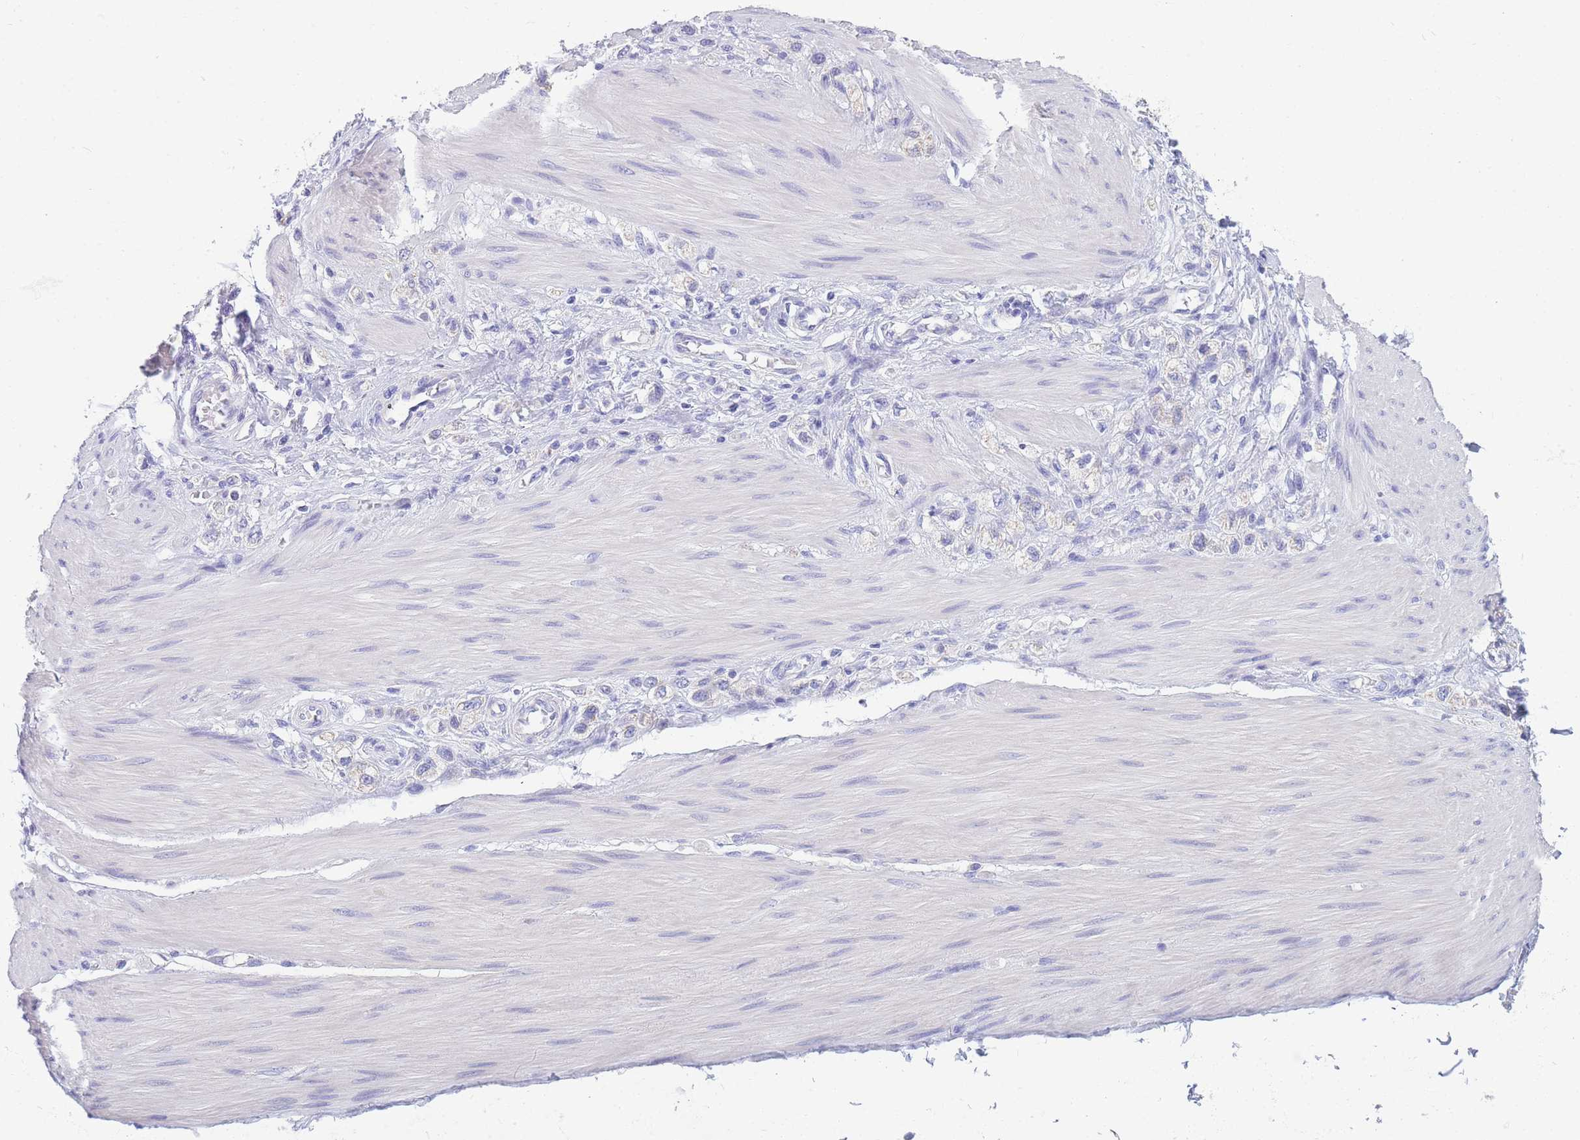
{"staining": {"intensity": "negative", "quantity": "none", "location": "none"}, "tissue": "stomach cancer", "cell_type": "Tumor cells", "image_type": "cancer", "snomed": [{"axis": "morphology", "description": "Adenocarcinoma, NOS"}, {"axis": "topography", "description": "Stomach"}], "caption": "DAB (3,3'-diaminobenzidine) immunohistochemical staining of stomach adenocarcinoma displays no significant expression in tumor cells. The staining is performed using DAB (3,3'-diaminobenzidine) brown chromogen with nuclei counter-stained in using hematoxylin.", "gene": "DHRS11", "patient": {"sex": "female", "age": 65}}